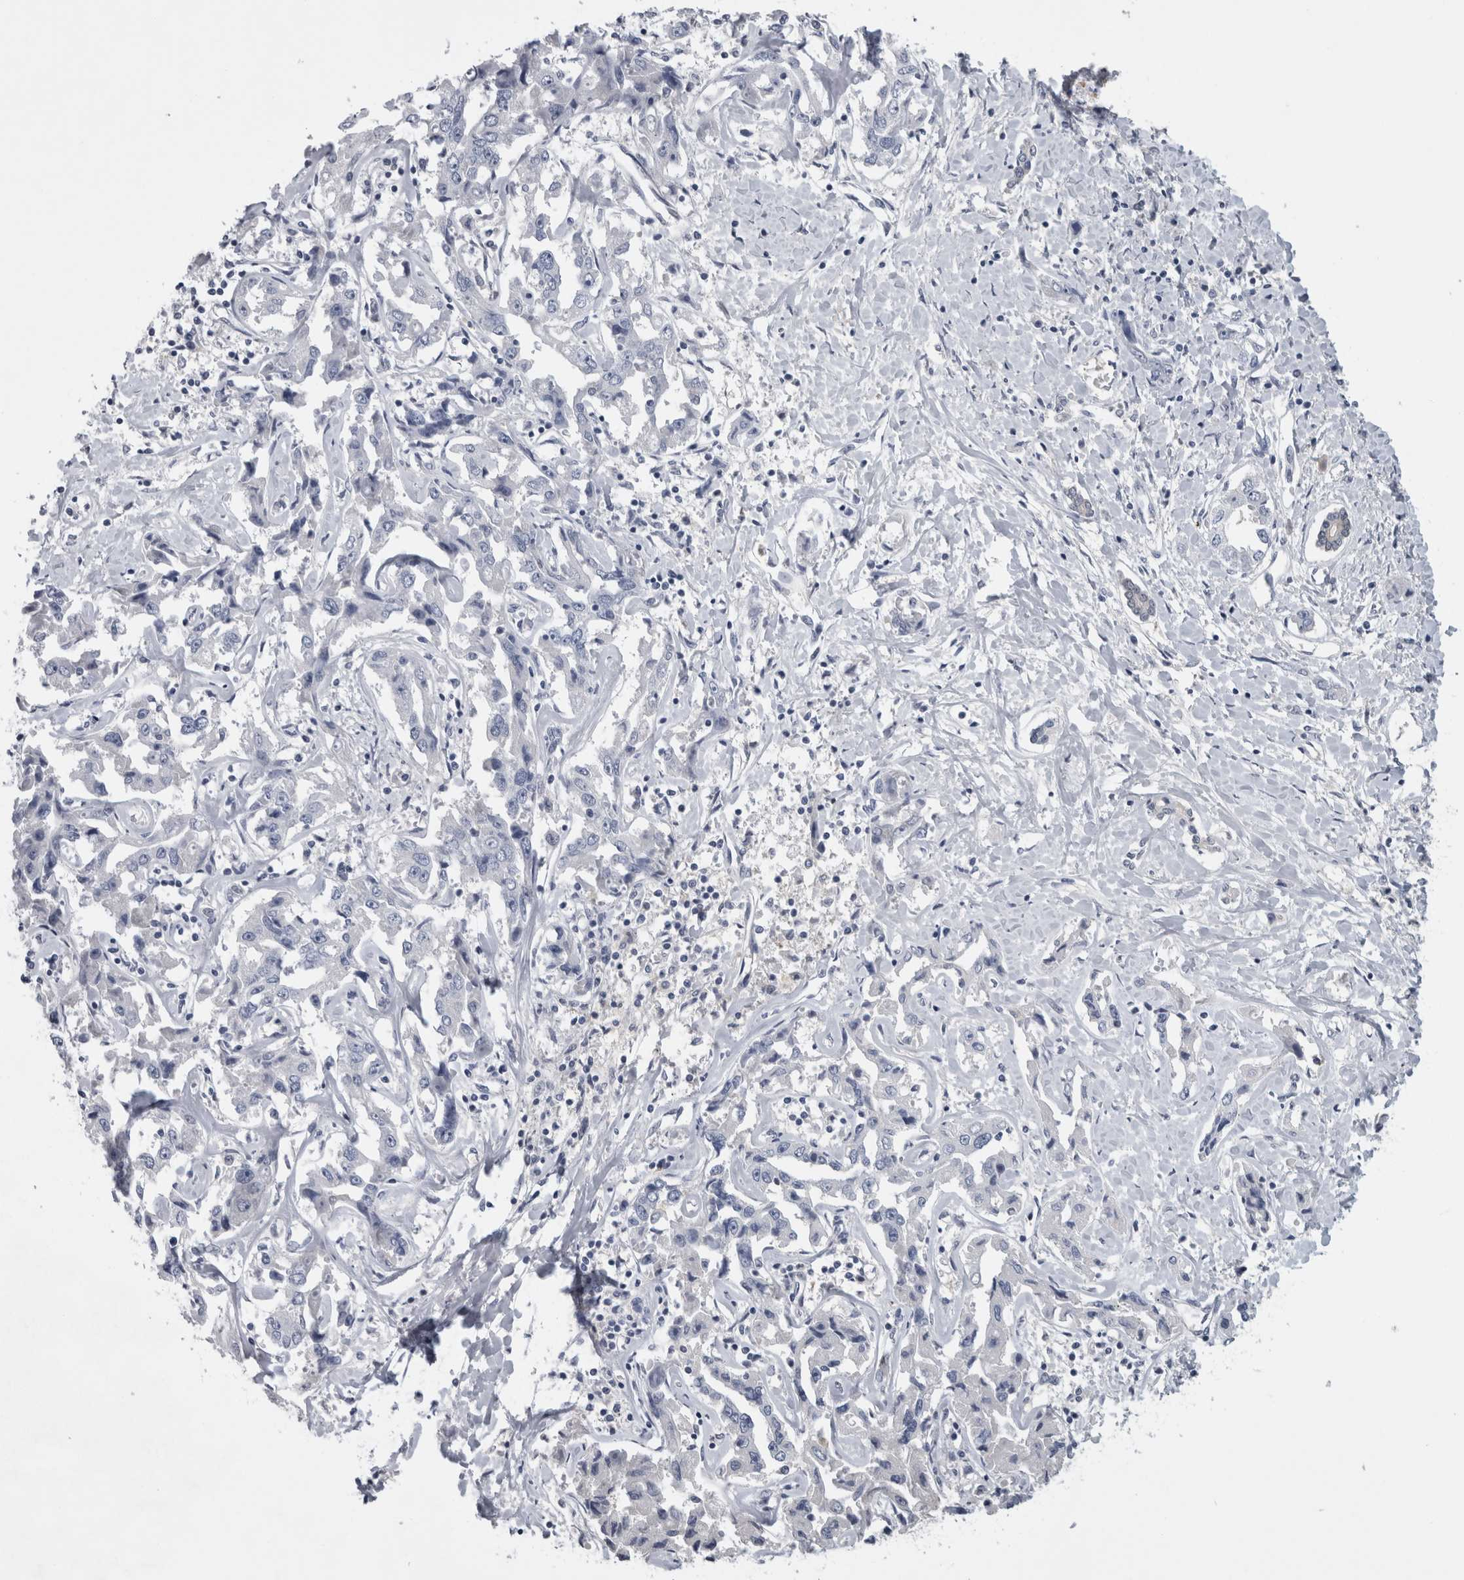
{"staining": {"intensity": "negative", "quantity": "none", "location": "none"}, "tissue": "liver cancer", "cell_type": "Tumor cells", "image_type": "cancer", "snomed": [{"axis": "morphology", "description": "Cholangiocarcinoma"}, {"axis": "topography", "description": "Liver"}], "caption": "Micrograph shows no protein expression in tumor cells of liver cancer tissue.", "gene": "NAPRT", "patient": {"sex": "male", "age": 59}}